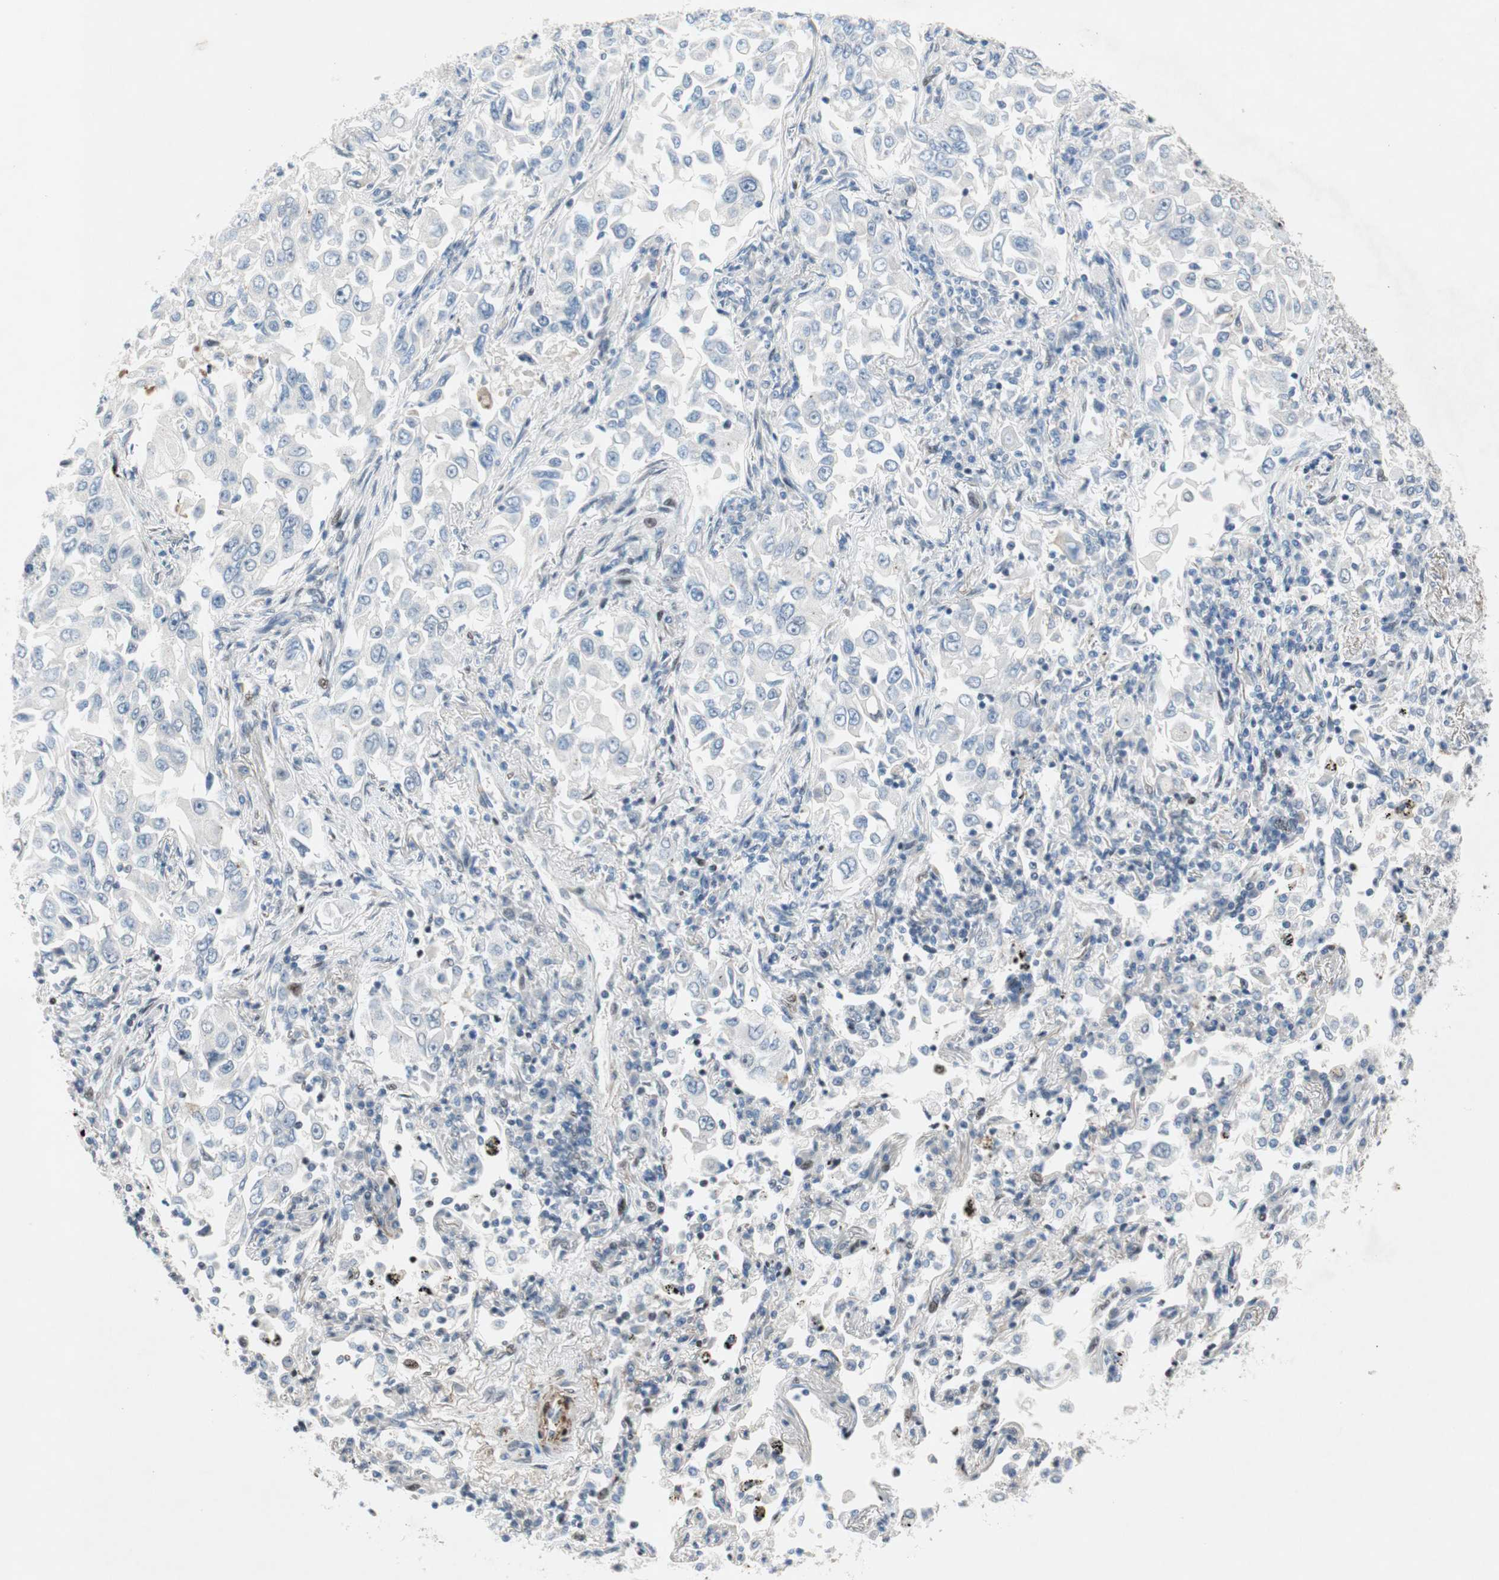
{"staining": {"intensity": "negative", "quantity": "none", "location": "none"}, "tissue": "lung cancer", "cell_type": "Tumor cells", "image_type": "cancer", "snomed": [{"axis": "morphology", "description": "Adenocarcinoma, NOS"}, {"axis": "topography", "description": "Lung"}], "caption": "Human lung adenocarcinoma stained for a protein using immunohistochemistry (IHC) demonstrates no positivity in tumor cells.", "gene": "FBXO44", "patient": {"sex": "male", "age": 84}}